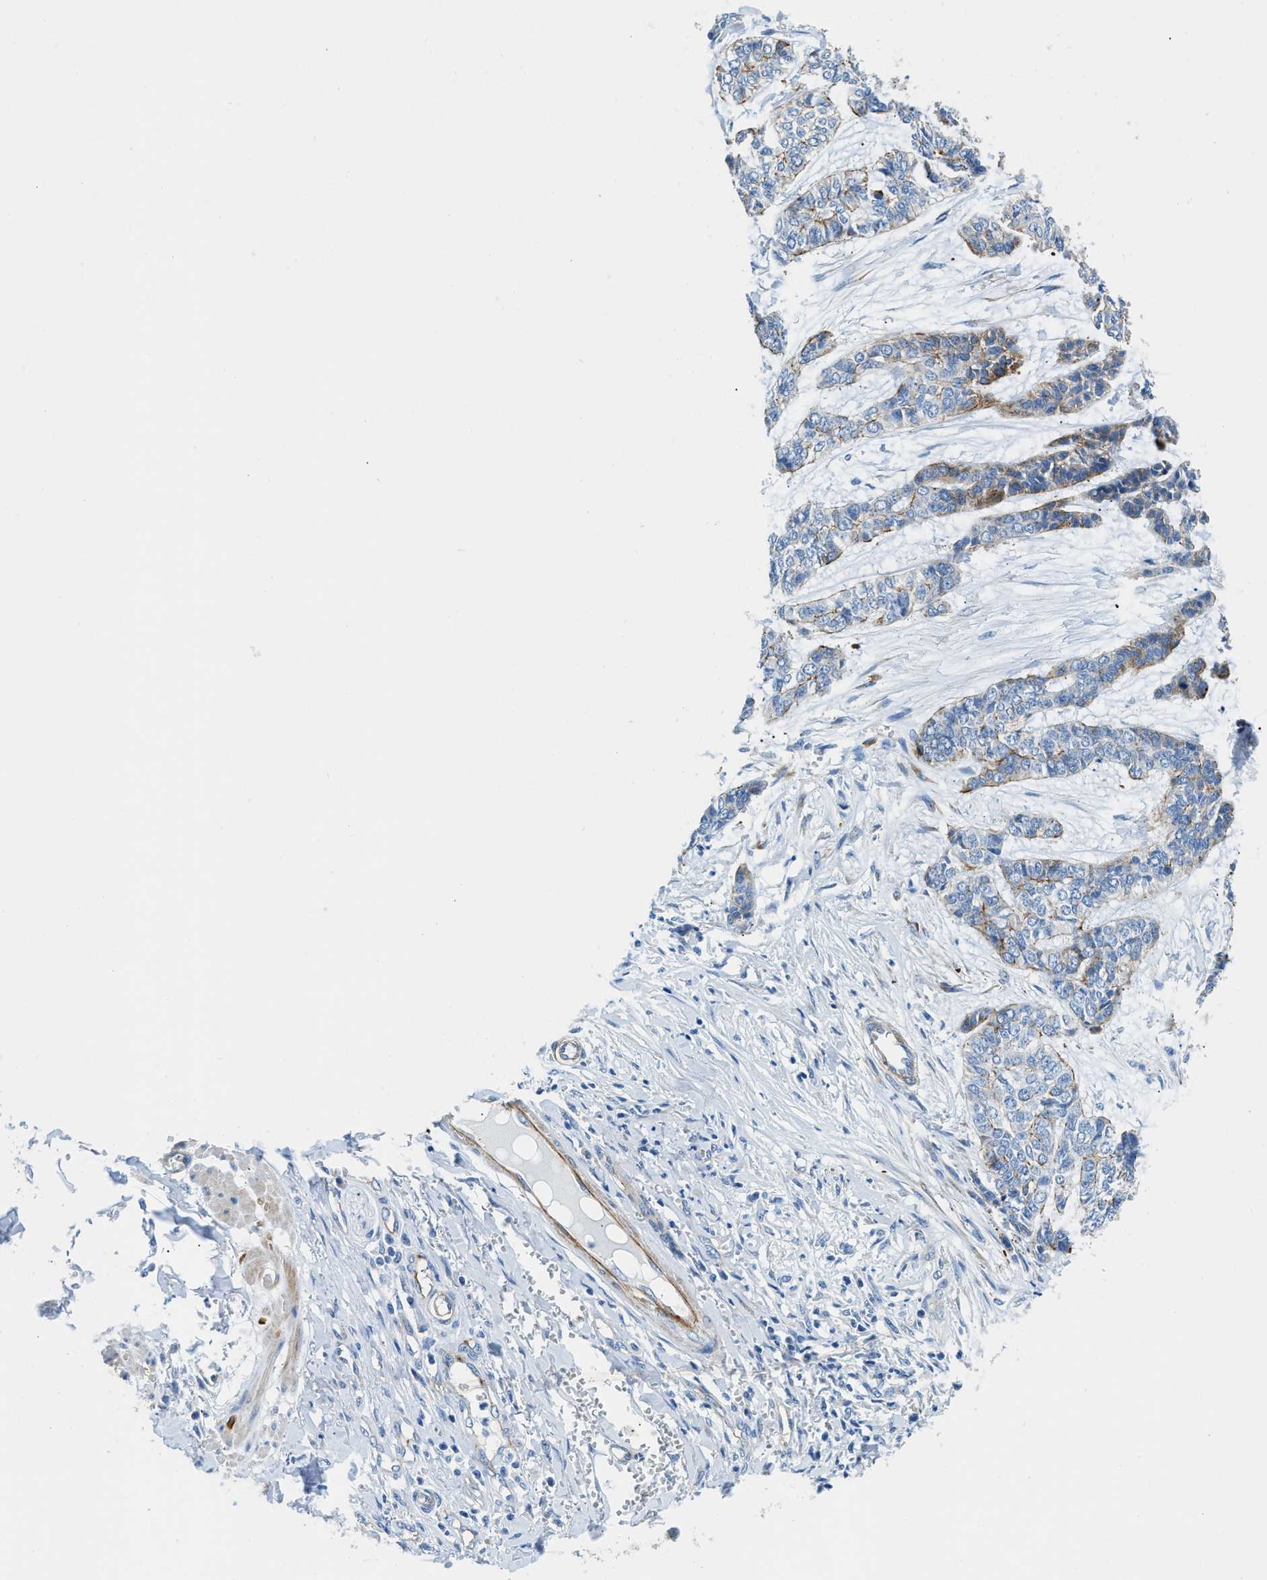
{"staining": {"intensity": "weak", "quantity": "<25%", "location": "cytoplasmic/membranous"}, "tissue": "skin cancer", "cell_type": "Tumor cells", "image_type": "cancer", "snomed": [{"axis": "morphology", "description": "Basal cell carcinoma"}, {"axis": "topography", "description": "Skin"}], "caption": "Tumor cells are negative for protein expression in human skin basal cell carcinoma.", "gene": "CUTA", "patient": {"sex": "female", "age": 64}}